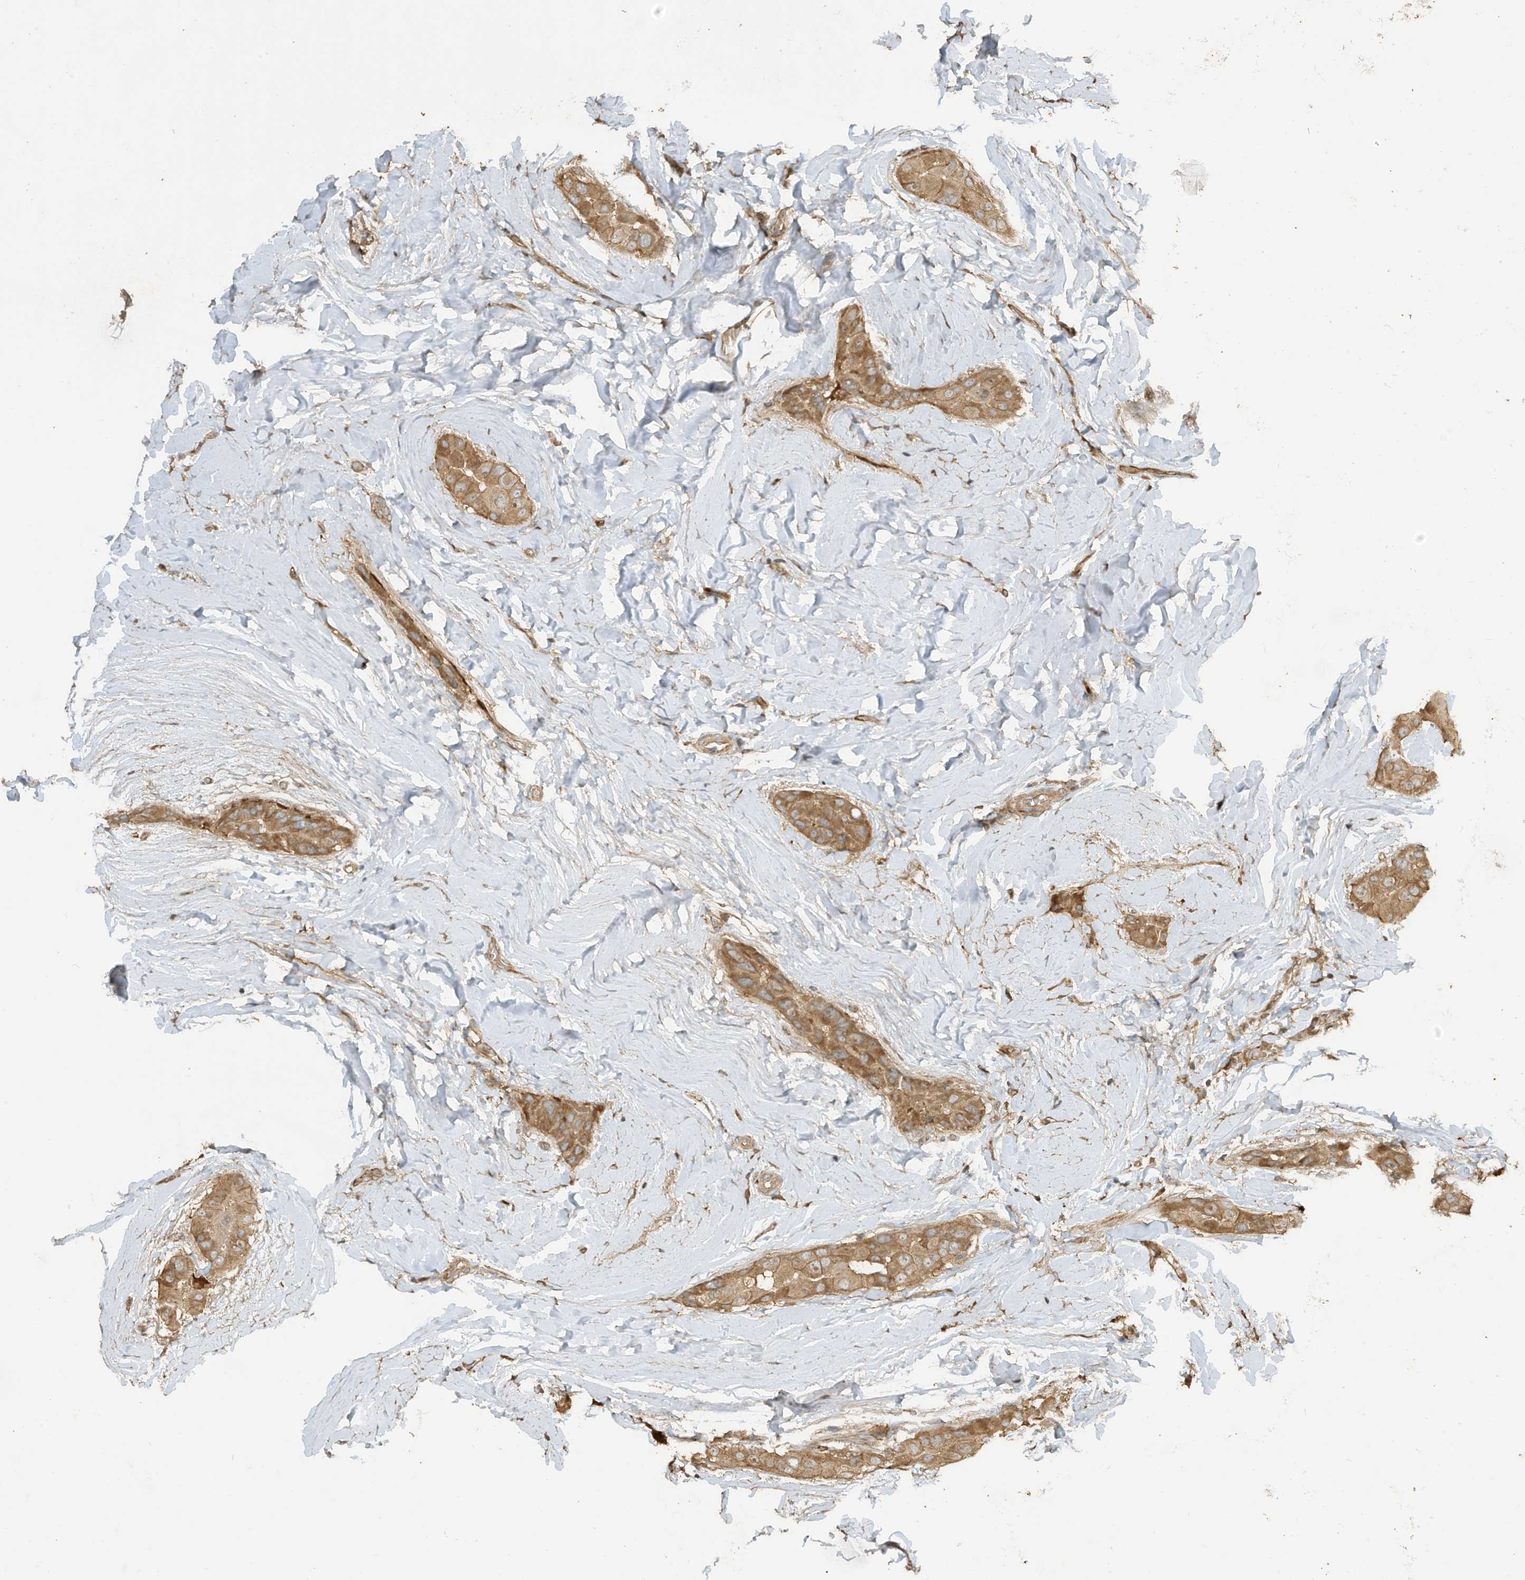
{"staining": {"intensity": "moderate", "quantity": ">75%", "location": "cytoplasmic/membranous"}, "tissue": "thyroid cancer", "cell_type": "Tumor cells", "image_type": "cancer", "snomed": [{"axis": "morphology", "description": "Papillary adenocarcinoma, NOS"}, {"axis": "topography", "description": "Thyroid gland"}], "caption": "Protein analysis of thyroid cancer tissue demonstrates moderate cytoplasmic/membranous positivity in approximately >75% of tumor cells.", "gene": "ZNF653", "patient": {"sex": "male", "age": 33}}